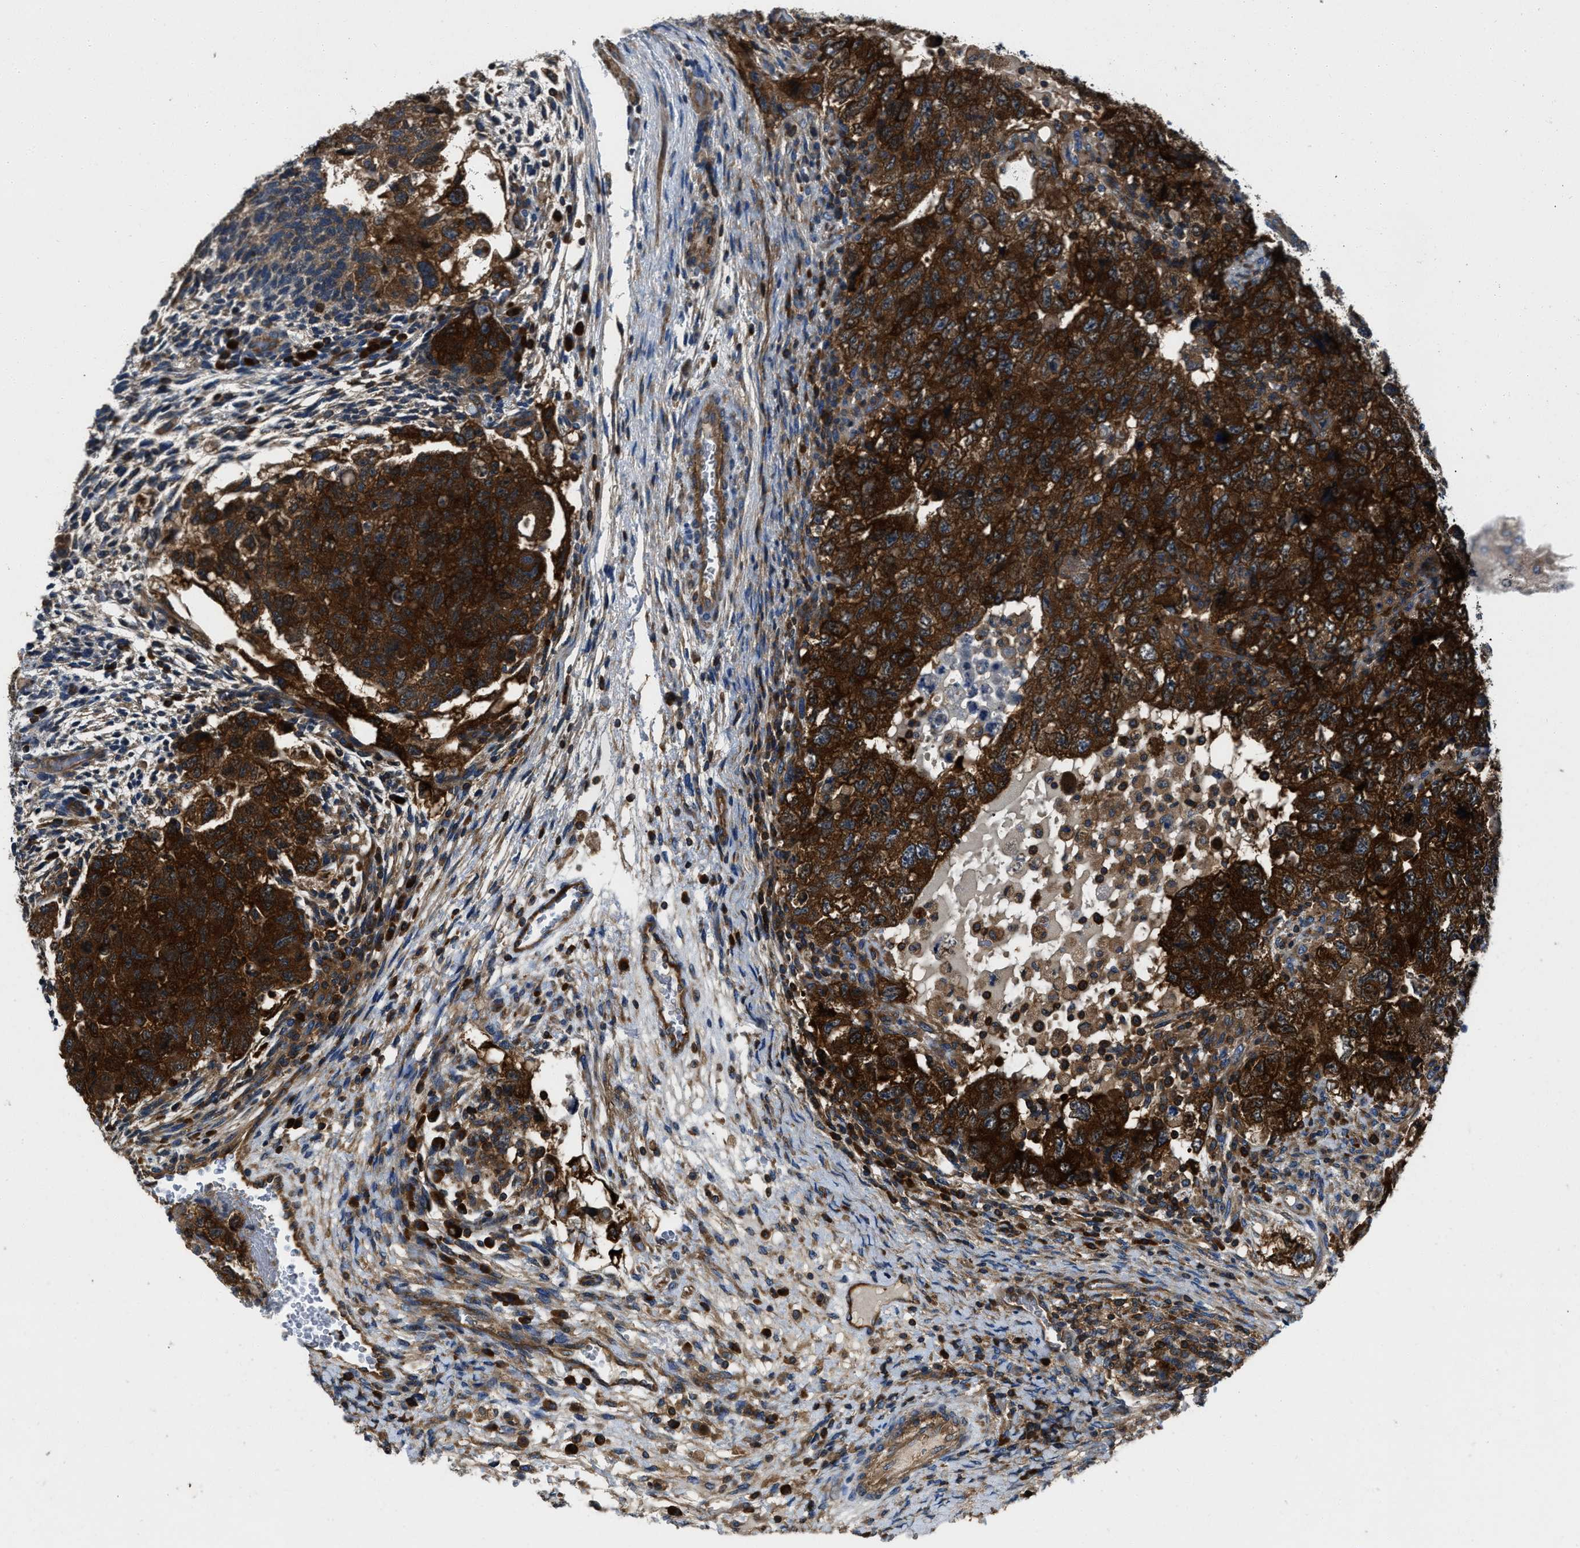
{"staining": {"intensity": "strong", "quantity": ">75%", "location": "cytoplasmic/membranous"}, "tissue": "testis cancer", "cell_type": "Tumor cells", "image_type": "cancer", "snomed": [{"axis": "morphology", "description": "Carcinoma, Embryonal, NOS"}, {"axis": "topography", "description": "Testis"}], "caption": "Immunohistochemical staining of human testis cancer reveals strong cytoplasmic/membranous protein positivity in approximately >75% of tumor cells.", "gene": "YARS1", "patient": {"sex": "male", "age": 36}}